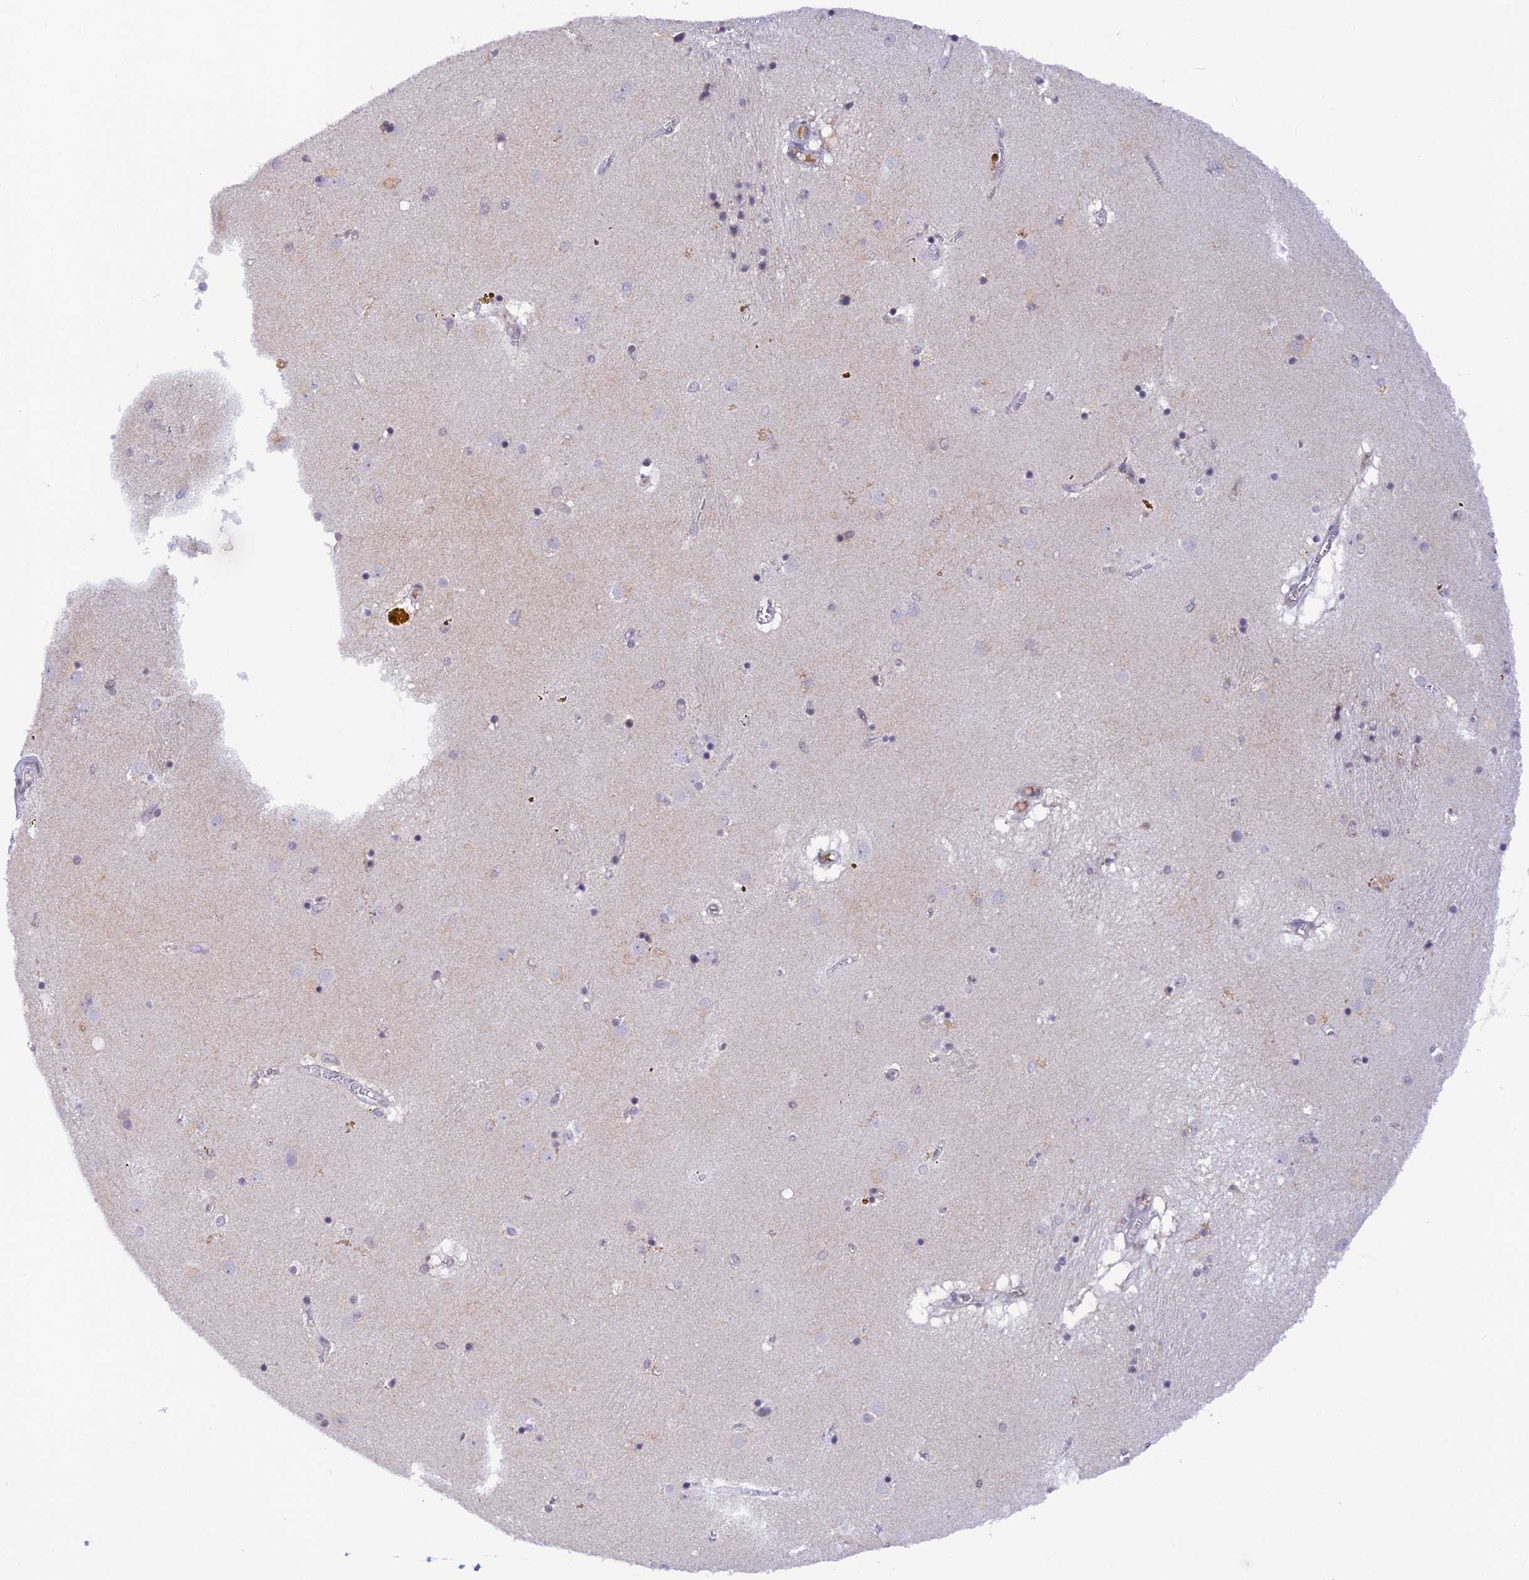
{"staining": {"intensity": "negative", "quantity": "none", "location": "none"}, "tissue": "caudate", "cell_type": "Glial cells", "image_type": "normal", "snomed": [{"axis": "morphology", "description": "Normal tissue, NOS"}, {"axis": "topography", "description": "Lateral ventricle wall"}], "caption": "This is a image of immunohistochemistry (IHC) staining of unremarkable caudate, which shows no staining in glial cells. (Immunohistochemistry (ihc), brightfield microscopy, high magnification).", "gene": "THAP11", "patient": {"sex": "male", "age": 70}}